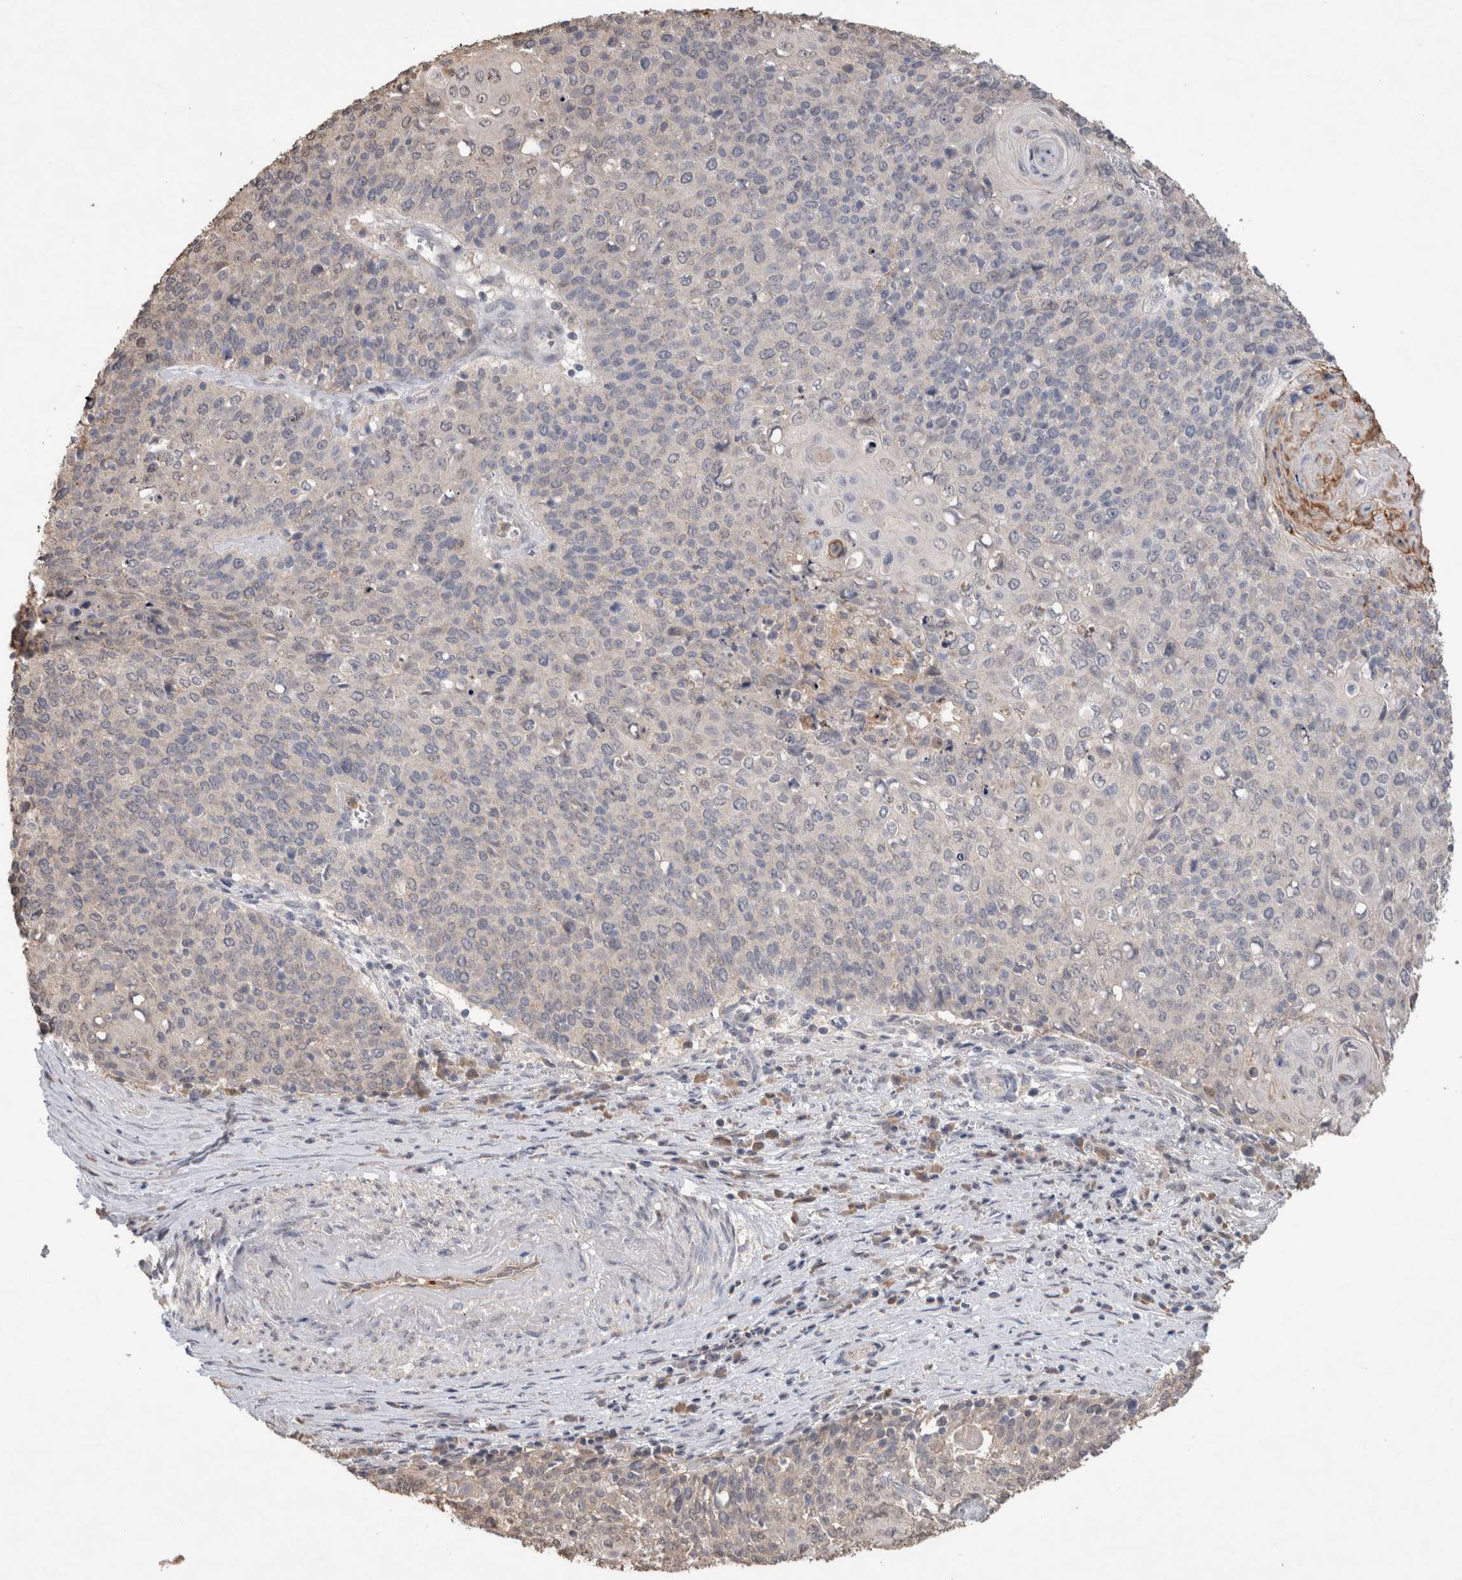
{"staining": {"intensity": "negative", "quantity": "none", "location": "none"}, "tissue": "cervical cancer", "cell_type": "Tumor cells", "image_type": "cancer", "snomed": [{"axis": "morphology", "description": "Squamous cell carcinoma, NOS"}, {"axis": "topography", "description": "Cervix"}], "caption": "There is no significant expression in tumor cells of cervical squamous cell carcinoma. (Stains: DAB (3,3'-diaminobenzidine) immunohistochemistry with hematoxylin counter stain, Microscopy: brightfield microscopy at high magnification).", "gene": "FABP7", "patient": {"sex": "female", "age": 39}}